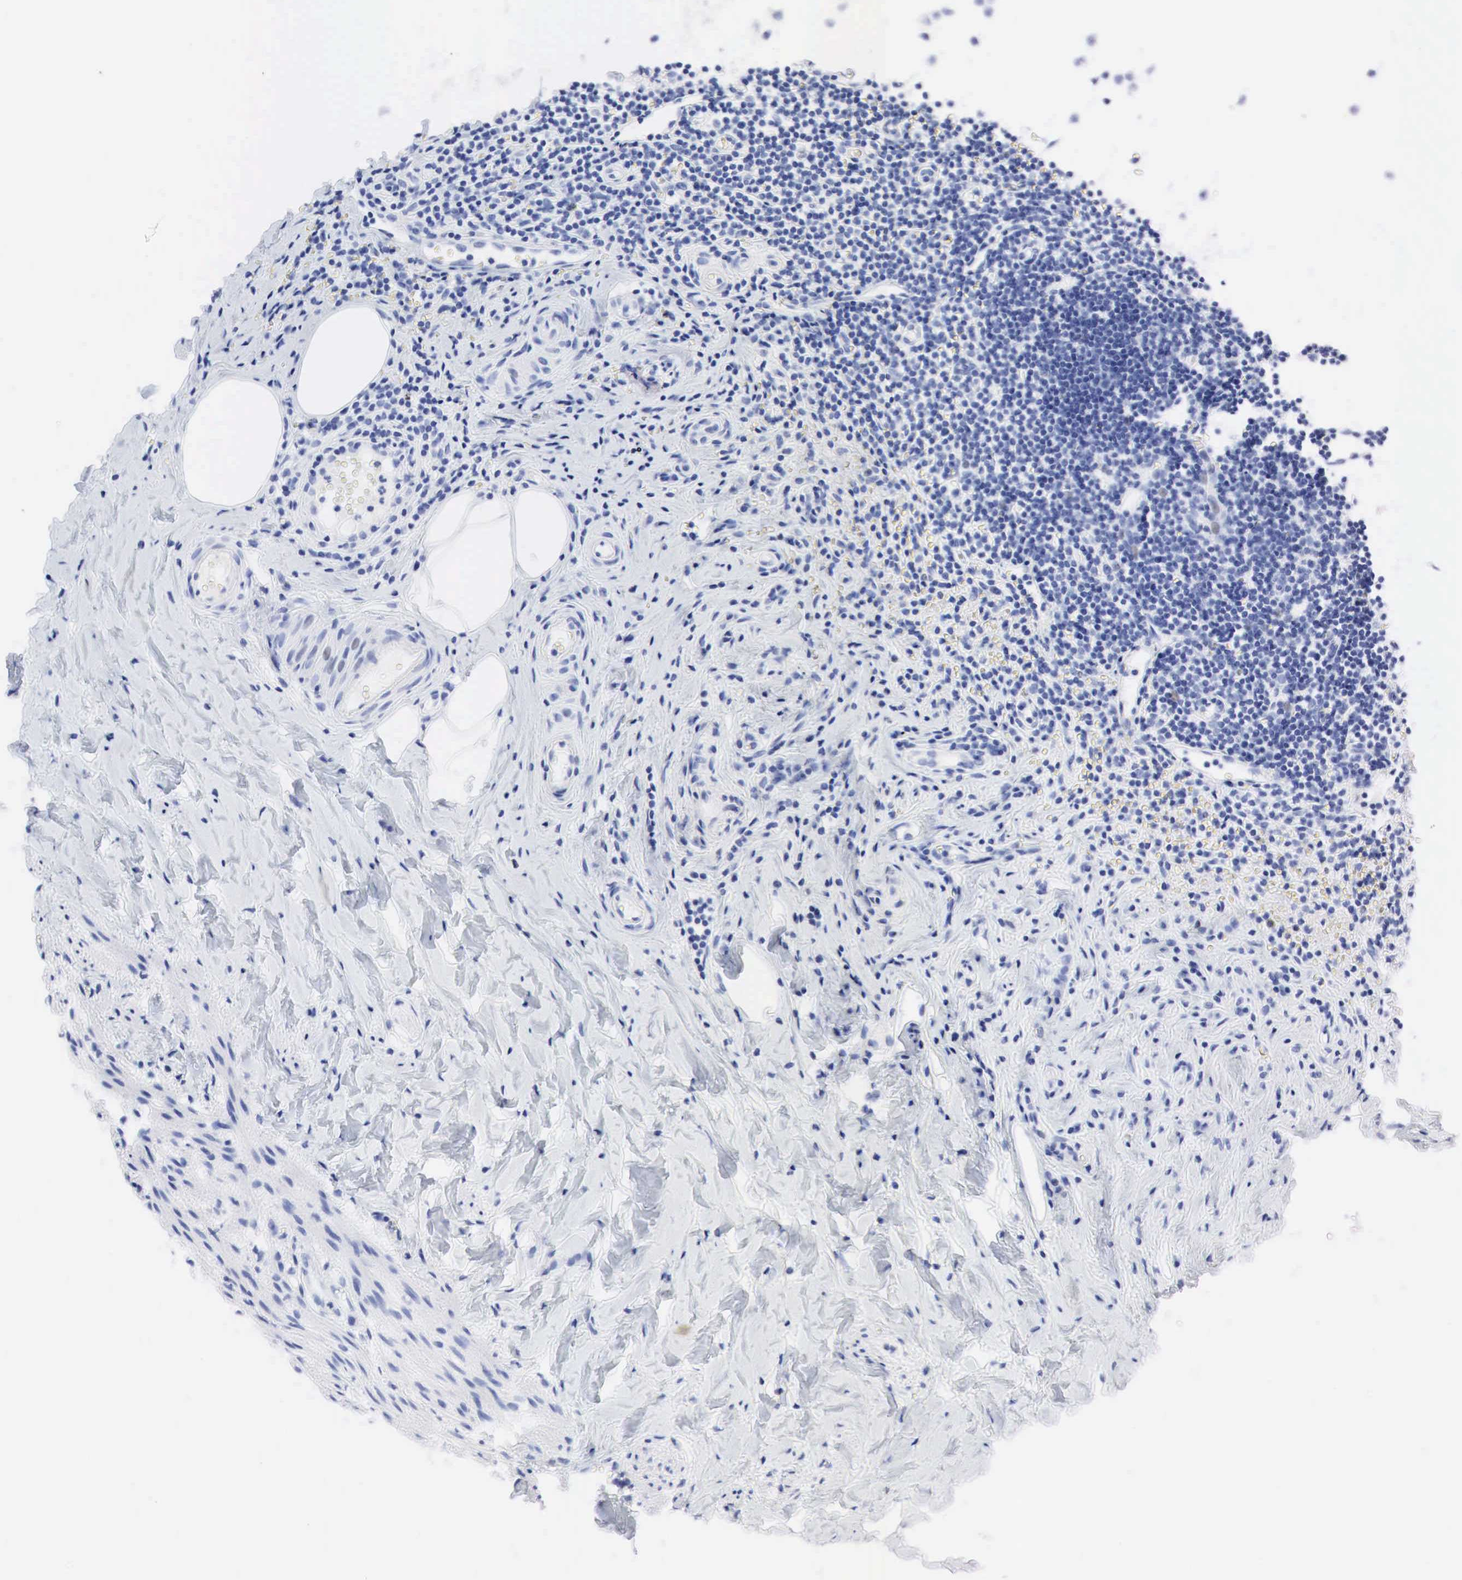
{"staining": {"intensity": "negative", "quantity": "none", "location": "none"}, "tissue": "appendix", "cell_type": "Glandular cells", "image_type": "normal", "snomed": [{"axis": "morphology", "description": "Normal tissue, NOS"}, {"axis": "topography", "description": "Appendix"}], "caption": "Appendix stained for a protein using immunohistochemistry displays no positivity glandular cells.", "gene": "PTH", "patient": {"sex": "female", "age": 19}}